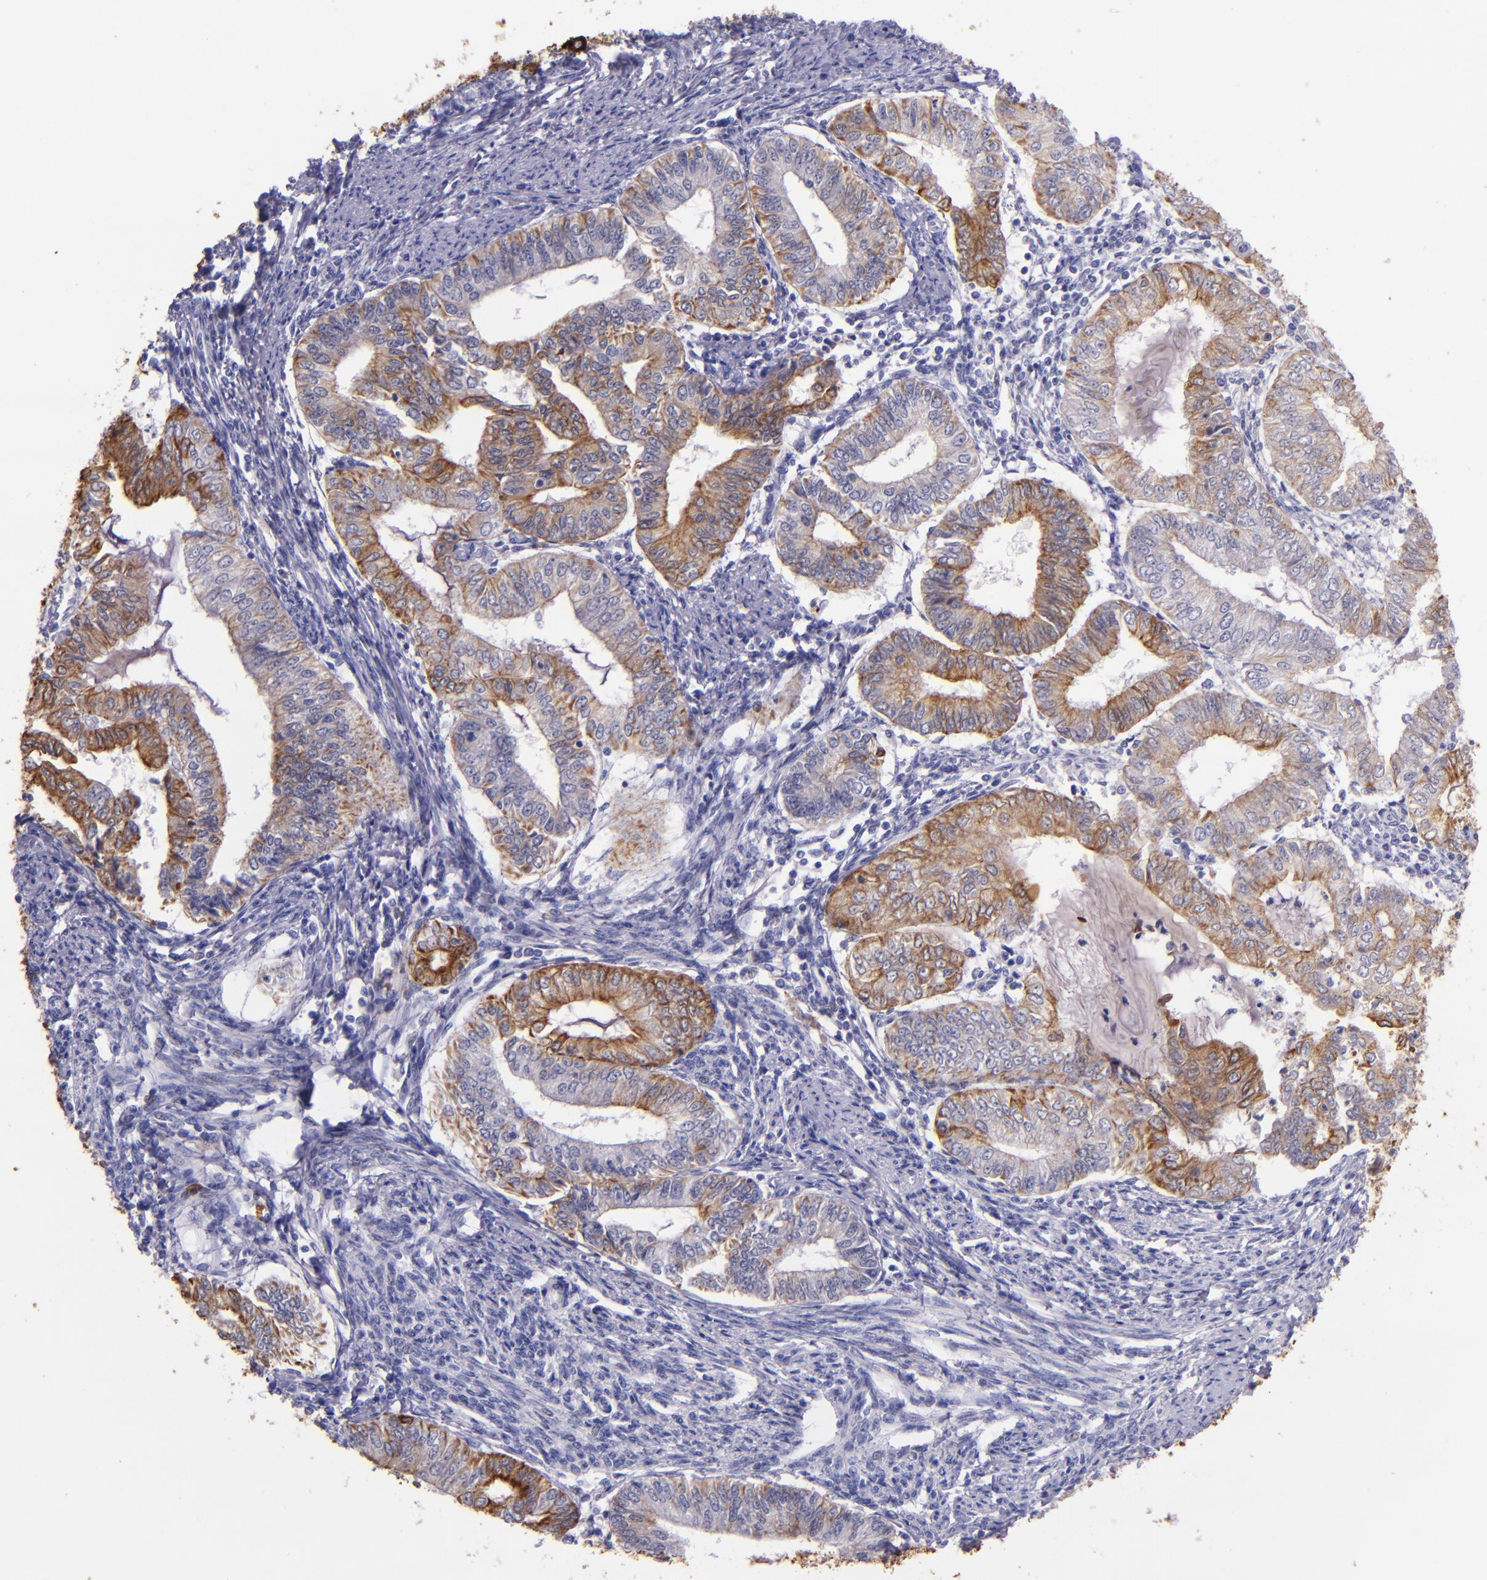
{"staining": {"intensity": "moderate", "quantity": ">75%", "location": "cytoplasmic/membranous"}, "tissue": "endometrial cancer", "cell_type": "Tumor cells", "image_type": "cancer", "snomed": [{"axis": "morphology", "description": "Adenocarcinoma, NOS"}, {"axis": "topography", "description": "Endometrium"}], "caption": "This photomicrograph demonstrates IHC staining of human adenocarcinoma (endometrial), with medium moderate cytoplasmic/membranous staining in approximately >75% of tumor cells.", "gene": "KRT4", "patient": {"sex": "female", "age": 66}}